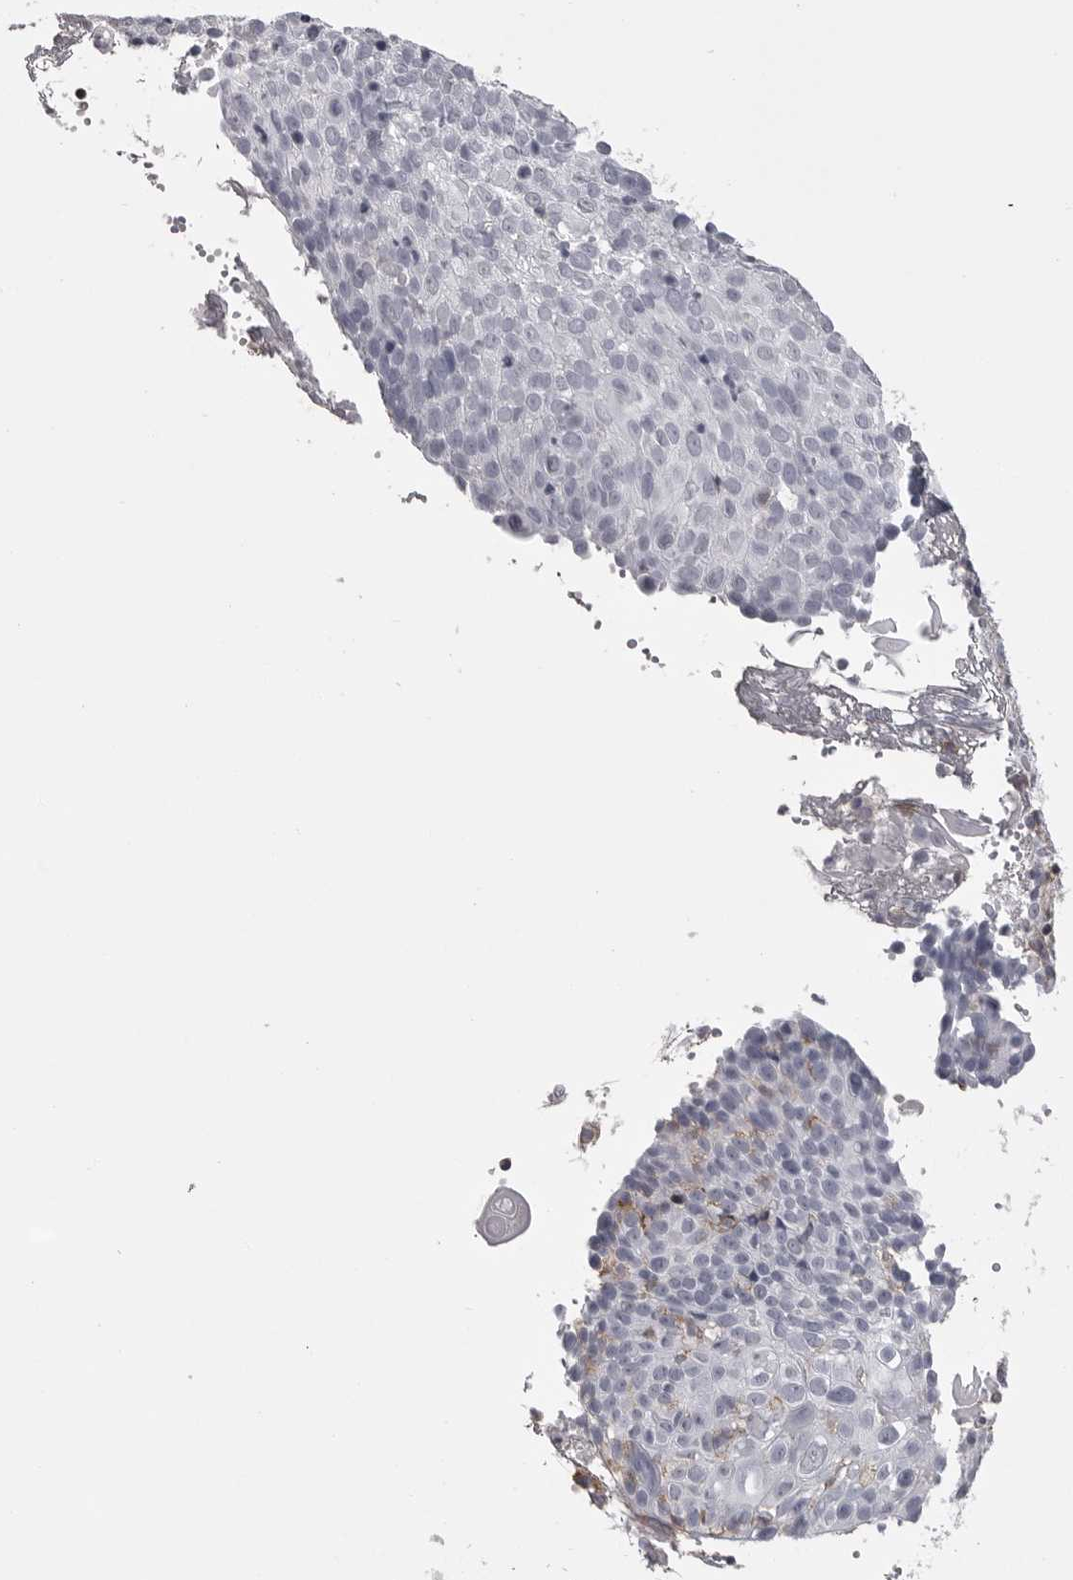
{"staining": {"intensity": "negative", "quantity": "none", "location": "none"}, "tissue": "cervical cancer", "cell_type": "Tumor cells", "image_type": "cancer", "snomed": [{"axis": "morphology", "description": "Squamous cell carcinoma, NOS"}, {"axis": "topography", "description": "Cervix"}], "caption": "Tumor cells show no significant protein positivity in cervical cancer. Brightfield microscopy of IHC stained with DAB (3,3'-diaminobenzidine) (brown) and hematoxylin (blue), captured at high magnification.", "gene": "ITGAL", "patient": {"sex": "female", "age": 74}}